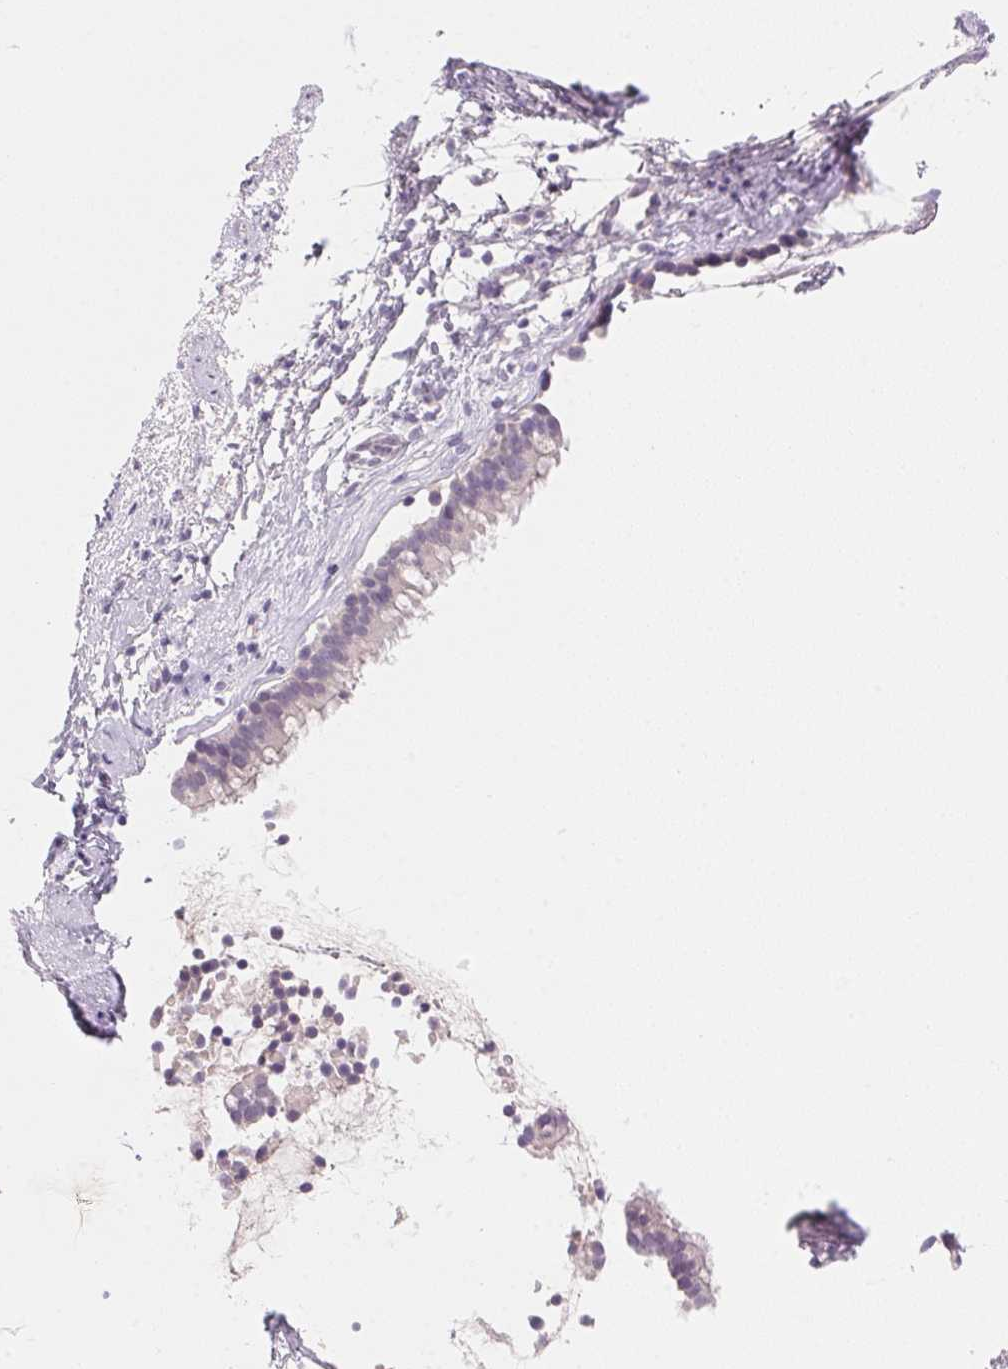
{"staining": {"intensity": "negative", "quantity": "none", "location": "none"}, "tissue": "nasopharynx", "cell_type": "Respiratory epithelial cells", "image_type": "normal", "snomed": [{"axis": "morphology", "description": "Normal tissue, NOS"}, {"axis": "topography", "description": "Nasopharynx"}], "caption": "An image of nasopharynx stained for a protein displays no brown staining in respiratory epithelial cells.", "gene": "MCOLN3", "patient": {"sex": "male", "age": 24}}